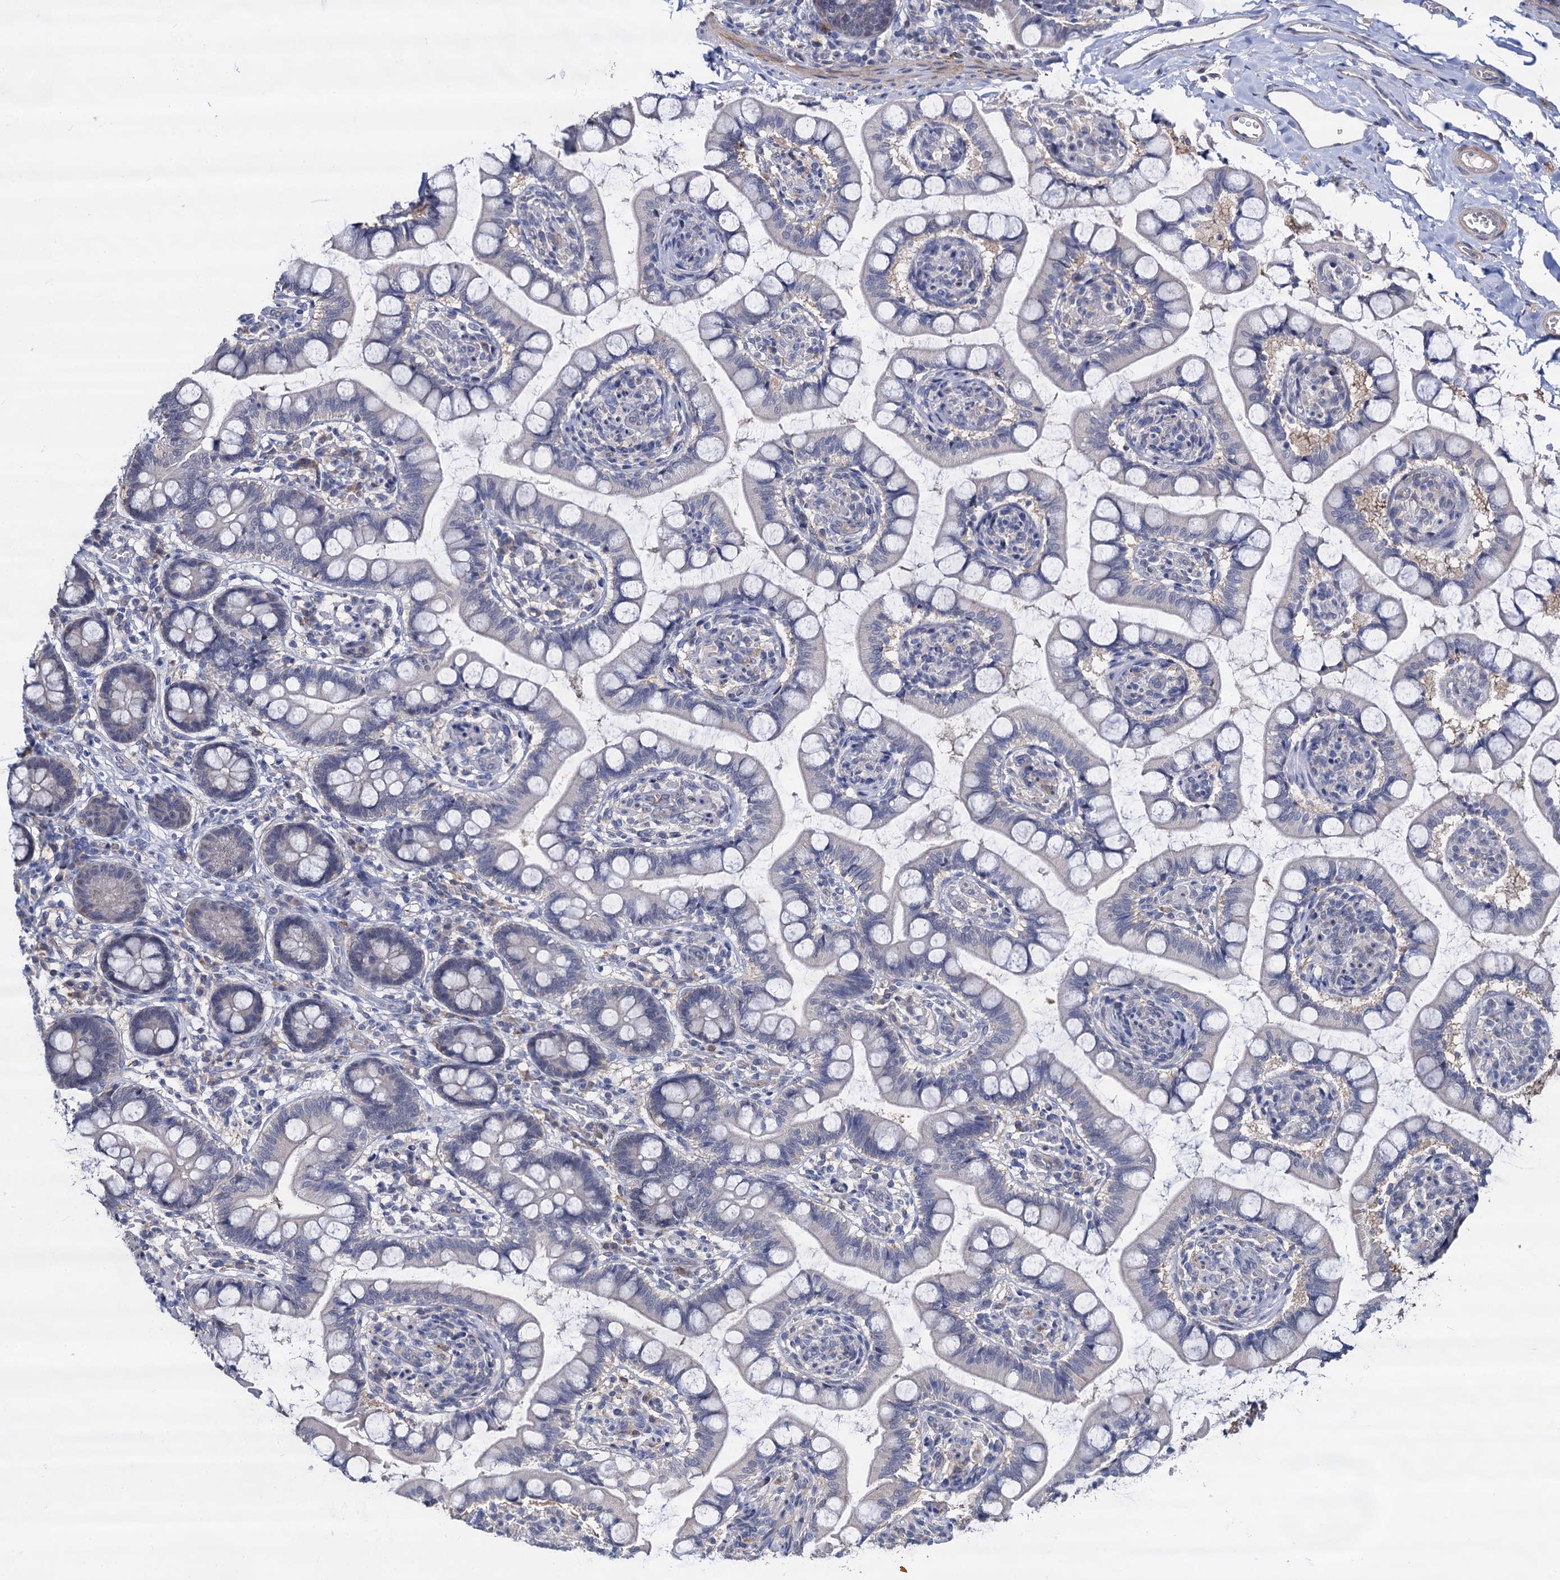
{"staining": {"intensity": "weak", "quantity": "<25%", "location": "cytoplasmic/membranous"}, "tissue": "small intestine", "cell_type": "Glandular cells", "image_type": "normal", "snomed": [{"axis": "morphology", "description": "Normal tissue, NOS"}, {"axis": "topography", "description": "Small intestine"}], "caption": "Micrograph shows no significant protein positivity in glandular cells of unremarkable small intestine.", "gene": "PSMD4", "patient": {"sex": "male", "age": 52}}